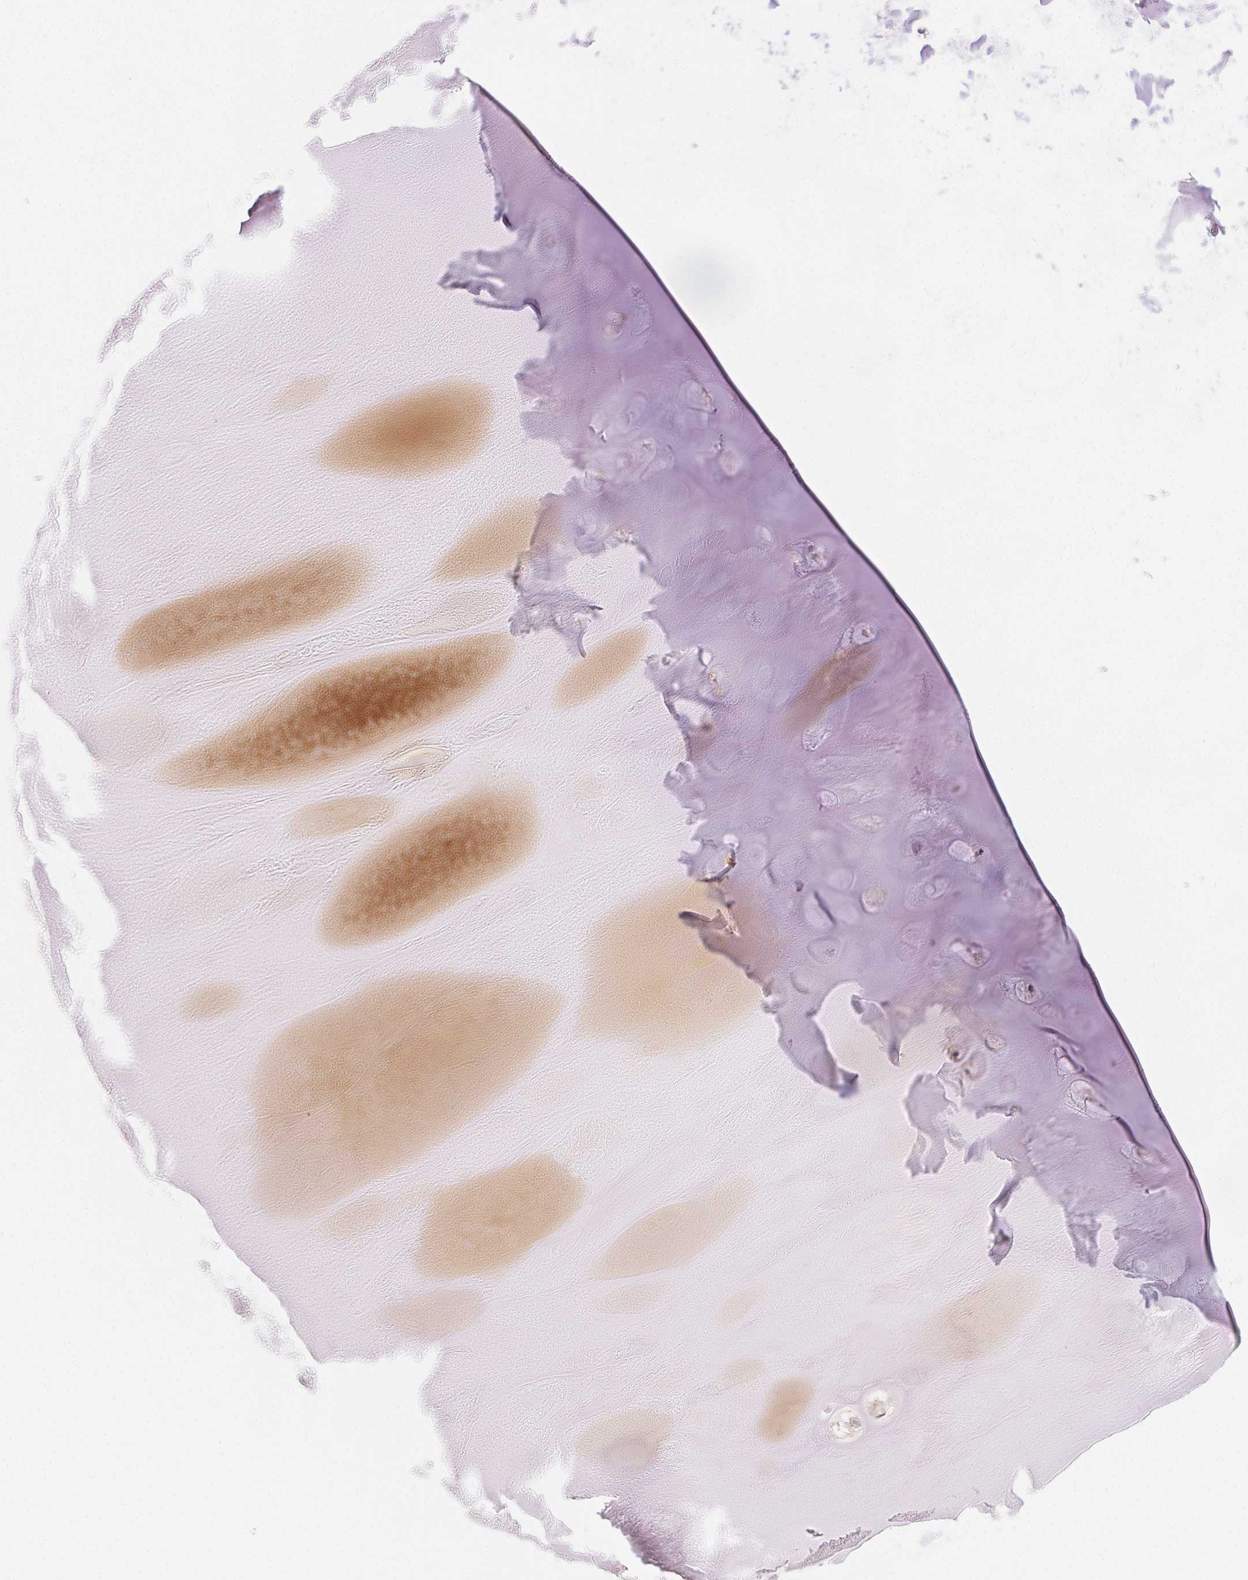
{"staining": {"intensity": "negative", "quantity": "none", "location": "none"}, "tissue": "adipose tissue", "cell_type": "Adipocytes", "image_type": "normal", "snomed": [{"axis": "morphology", "description": "Normal tissue, NOS"}, {"axis": "morphology", "description": "Squamous cell carcinoma, NOS"}, {"axis": "topography", "description": "Cartilage tissue"}, {"axis": "topography", "description": "Bronchus"}, {"axis": "topography", "description": "Lung"}], "caption": "Immunohistochemical staining of normal adipose tissue reveals no significant staining in adipocytes.", "gene": "CSN1S1", "patient": {"sex": "male", "age": 66}}